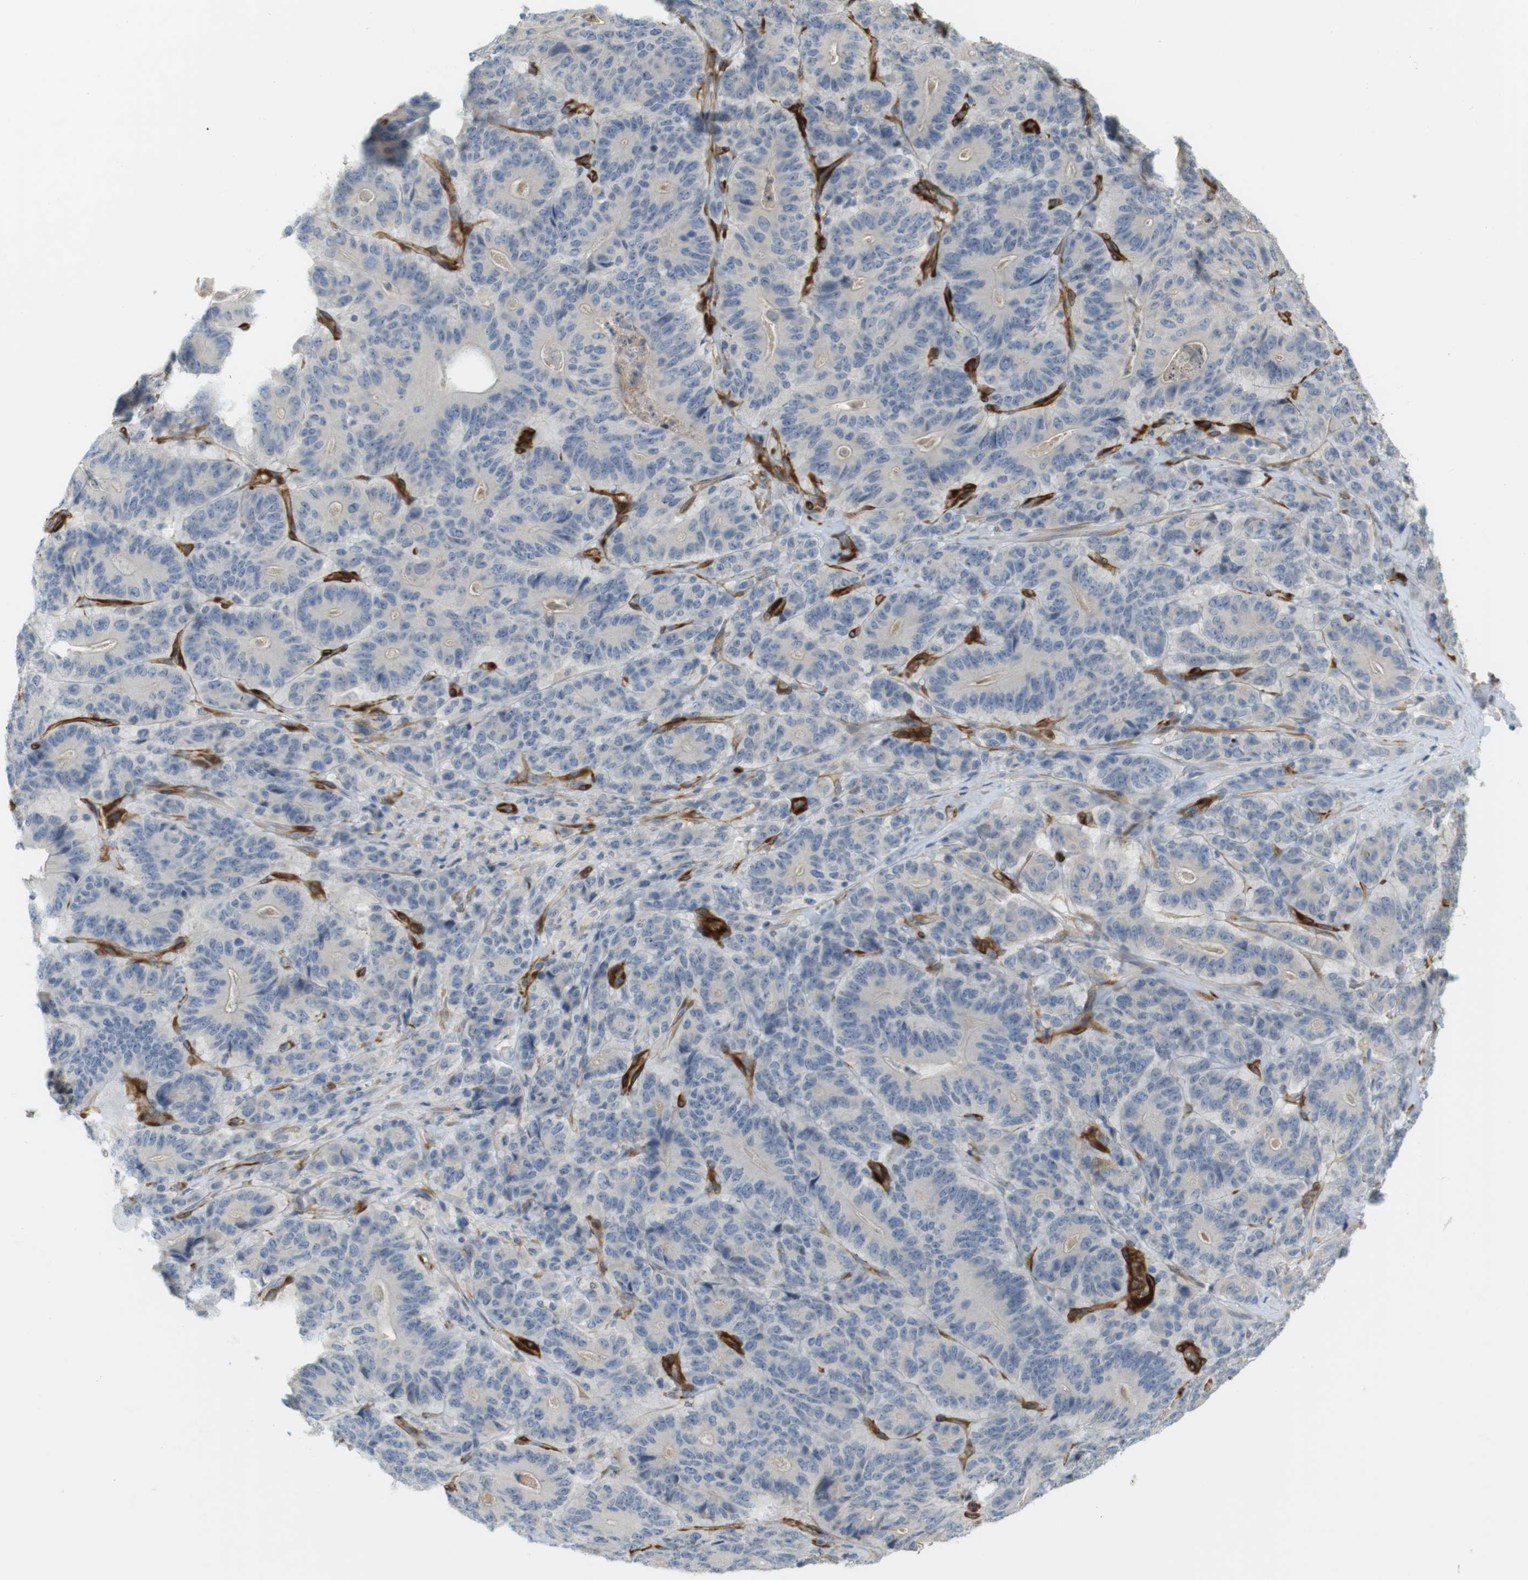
{"staining": {"intensity": "negative", "quantity": "none", "location": "none"}, "tissue": "stomach cancer", "cell_type": "Tumor cells", "image_type": "cancer", "snomed": [{"axis": "morphology", "description": "Adenocarcinoma, NOS"}, {"axis": "topography", "description": "Stomach"}], "caption": "Tumor cells show no significant protein expression in stomach adenocarcinoma. (DAB IHC, high magnification).", "gene": "PDE3A", "patient": {"sex": "female", "age": 73}}